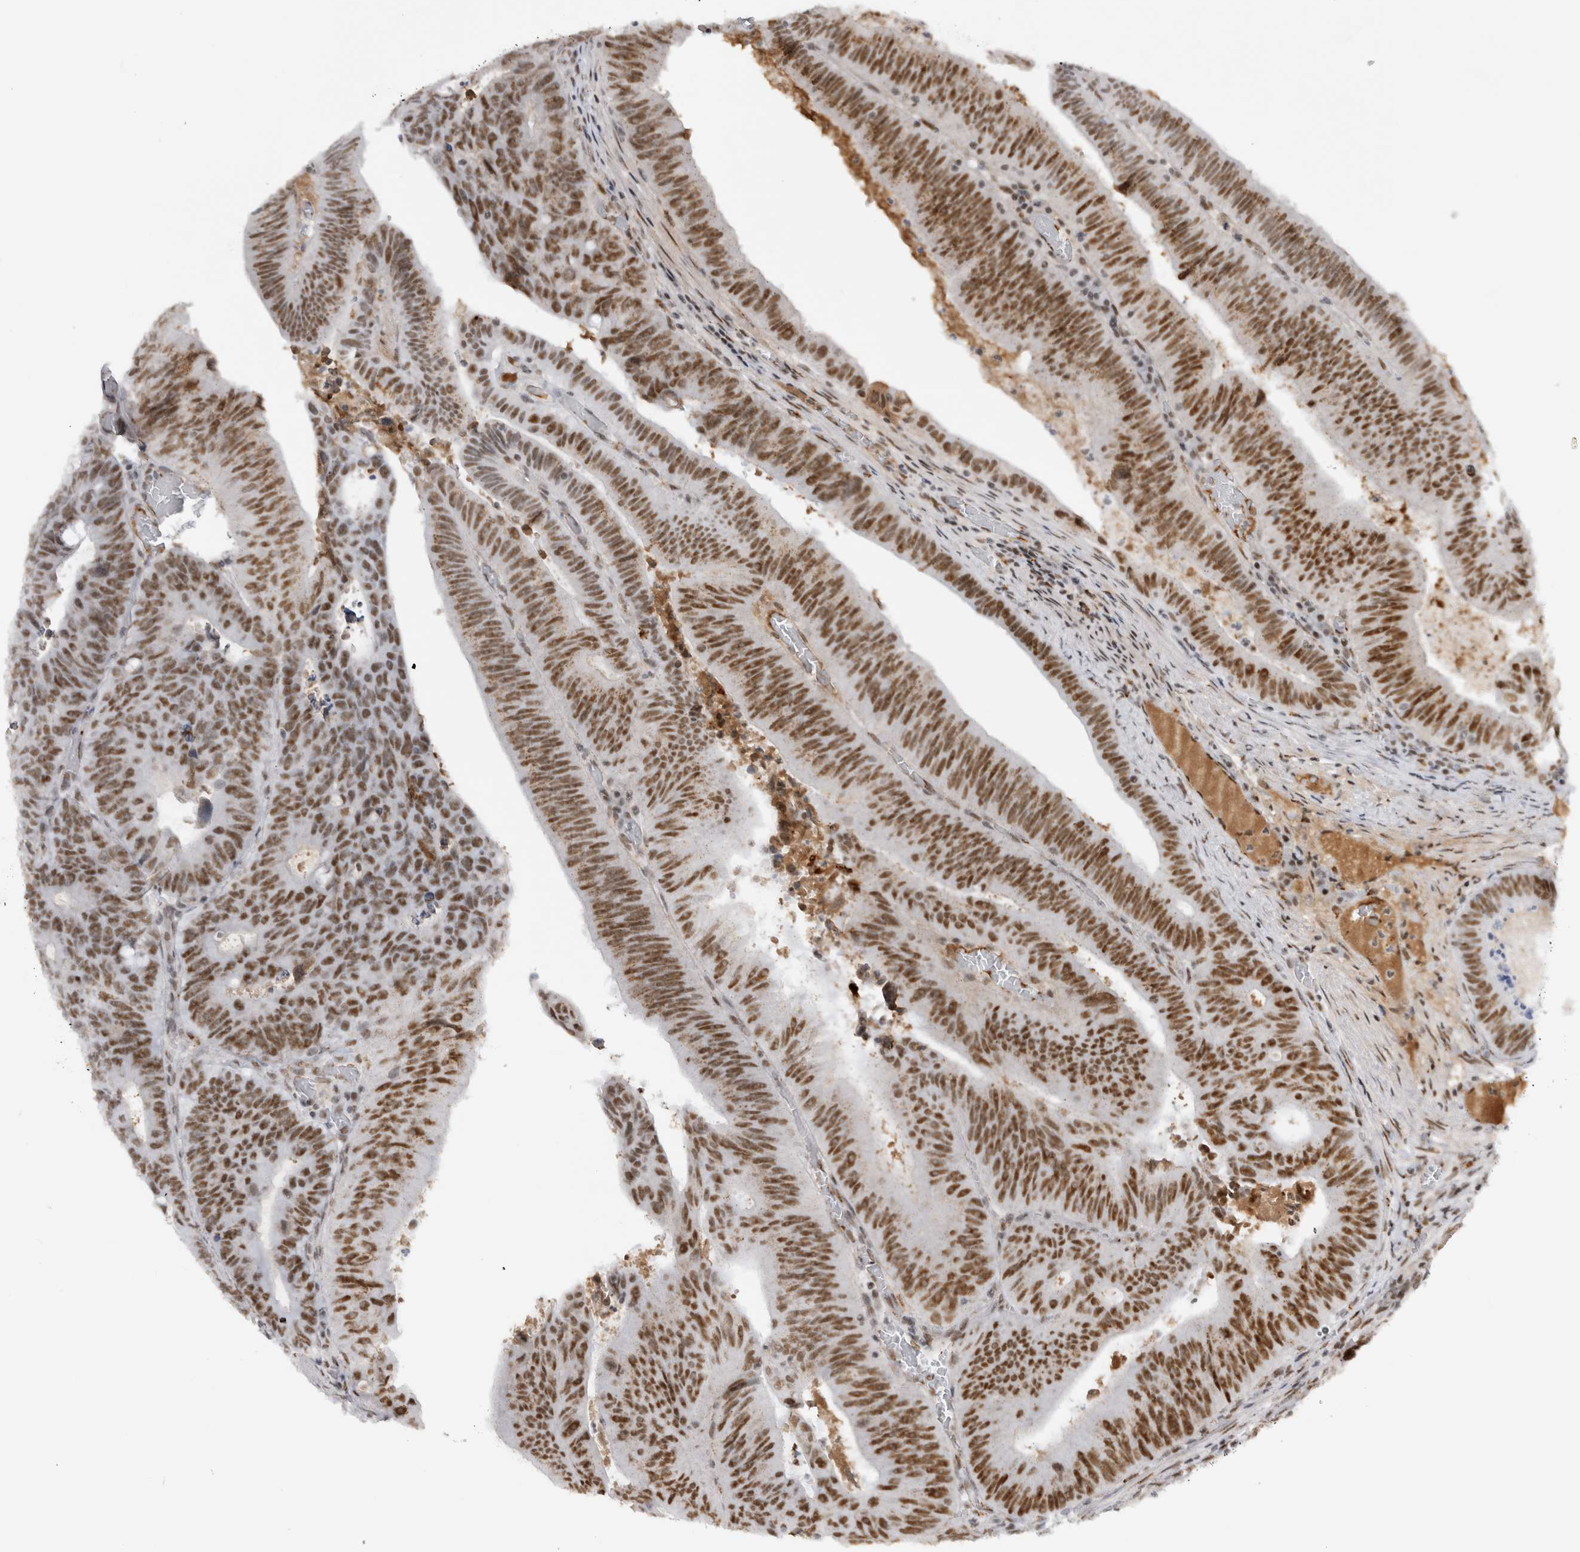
{"staining": {"intensity": "moderate", "quantity": ">75%", "location": "nuclear"}, "tissue": "colorectal cancer", "cell_type": "Tumor cells", "image_type": "cancer", "snomed": [{"axis": "morphology", "description": "Adenocarcinoma, NOS"}, {"axis": "topography", "description": "Colon"}], "caption": "Colorectal cancer tissue shows moderate nuclear positivity in about >75% of tumor cells, visualized by immunohistochemistry. (IHC, brightfield microscopy, high magnification).", "gene": "EYA2", "patient": {"sex": "male", "age": 87}}